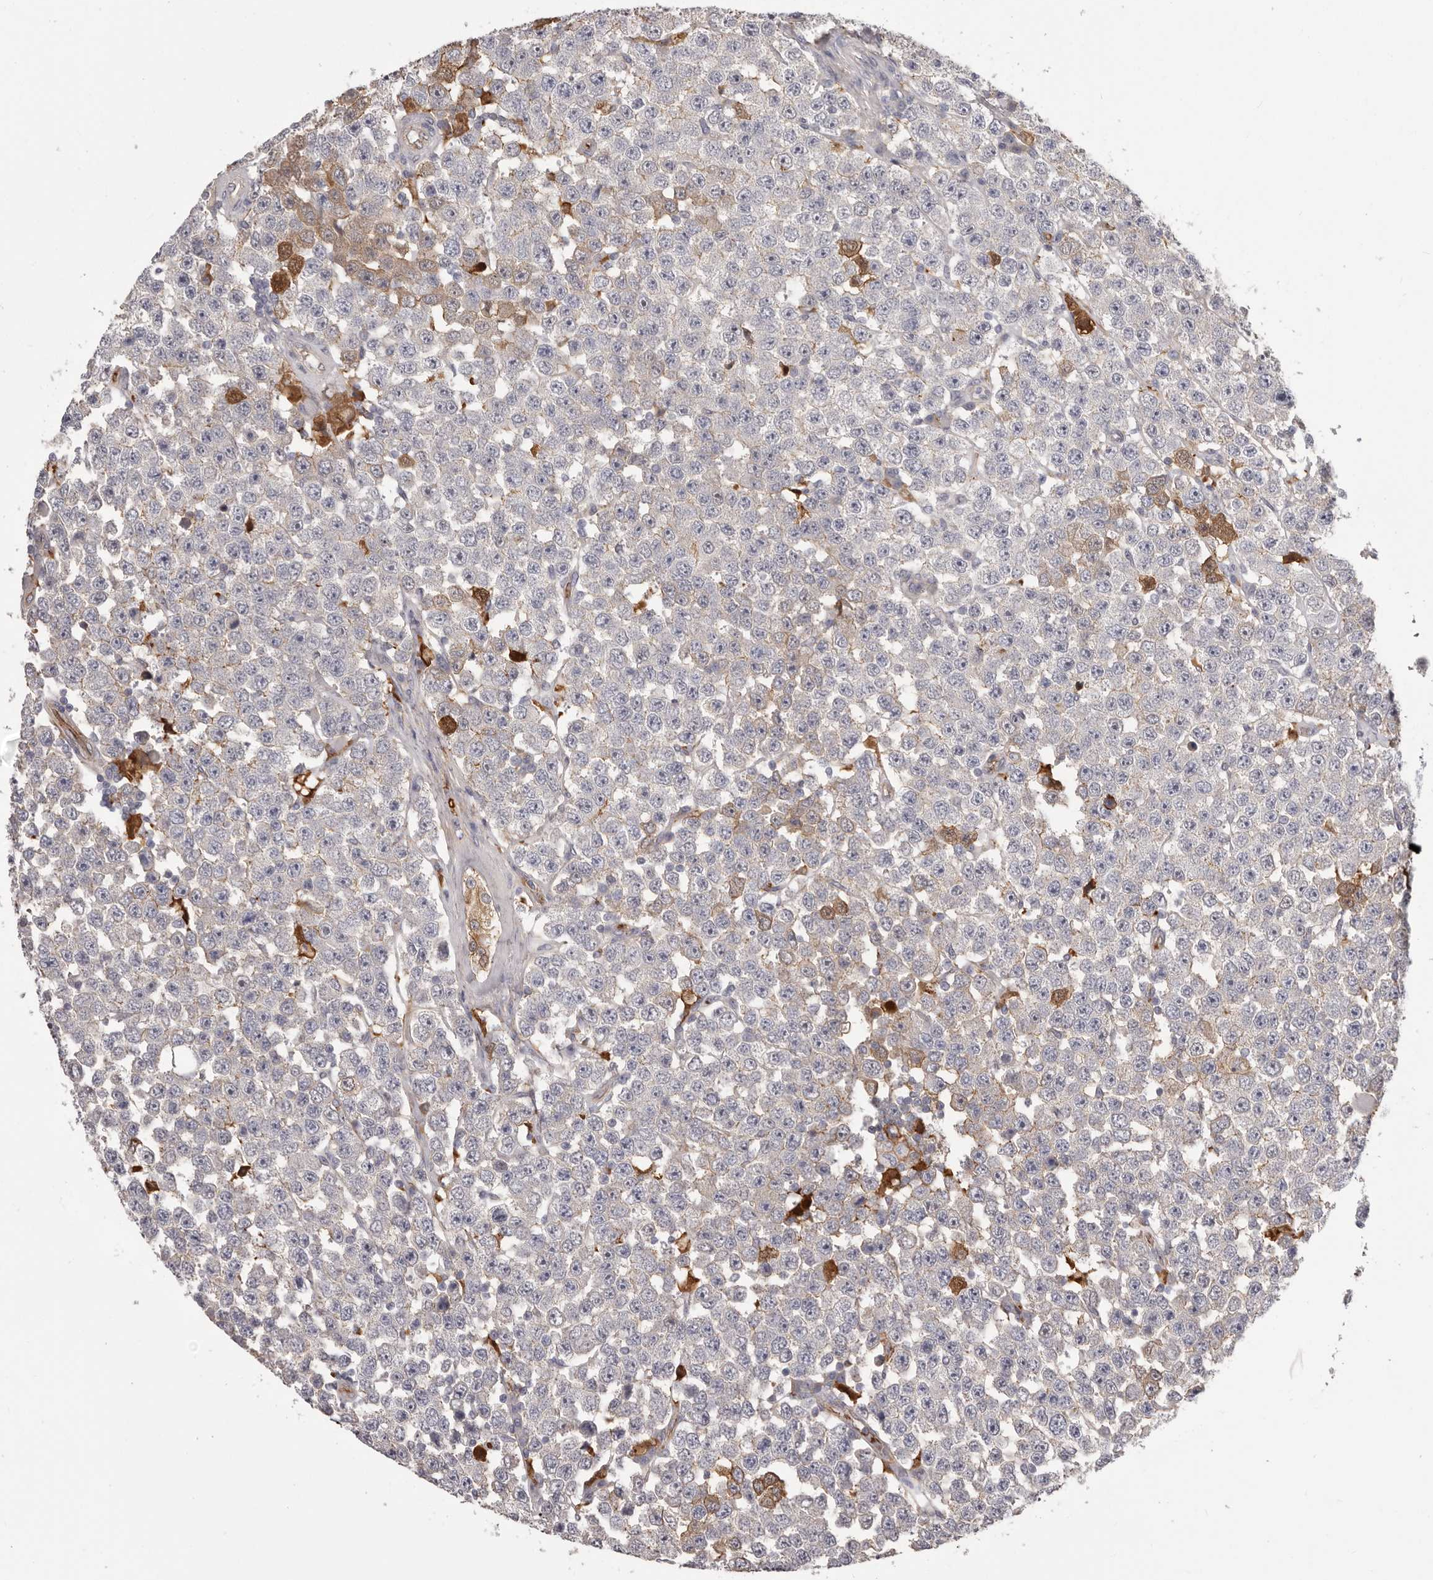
{"staining": {"intensity": "moderate", "quantity": "<25%", "location": "cytoplasmic/membranous"}, "tissue": "testis cancer", "cell_type": "Tumor cells", "image_type": "cancer", "snomed": [{"axis": "morphology", "description": "Seminoma, NOS"}, {"axis": "topography", "description": "Testis"}], "caption": "A brown stain shows moderate cytoplasmic/membranous expression of a protein in testis seminoma tumor cells.", "gene": "OTUD3", "patient": {"sex": "male", "age": 28}}